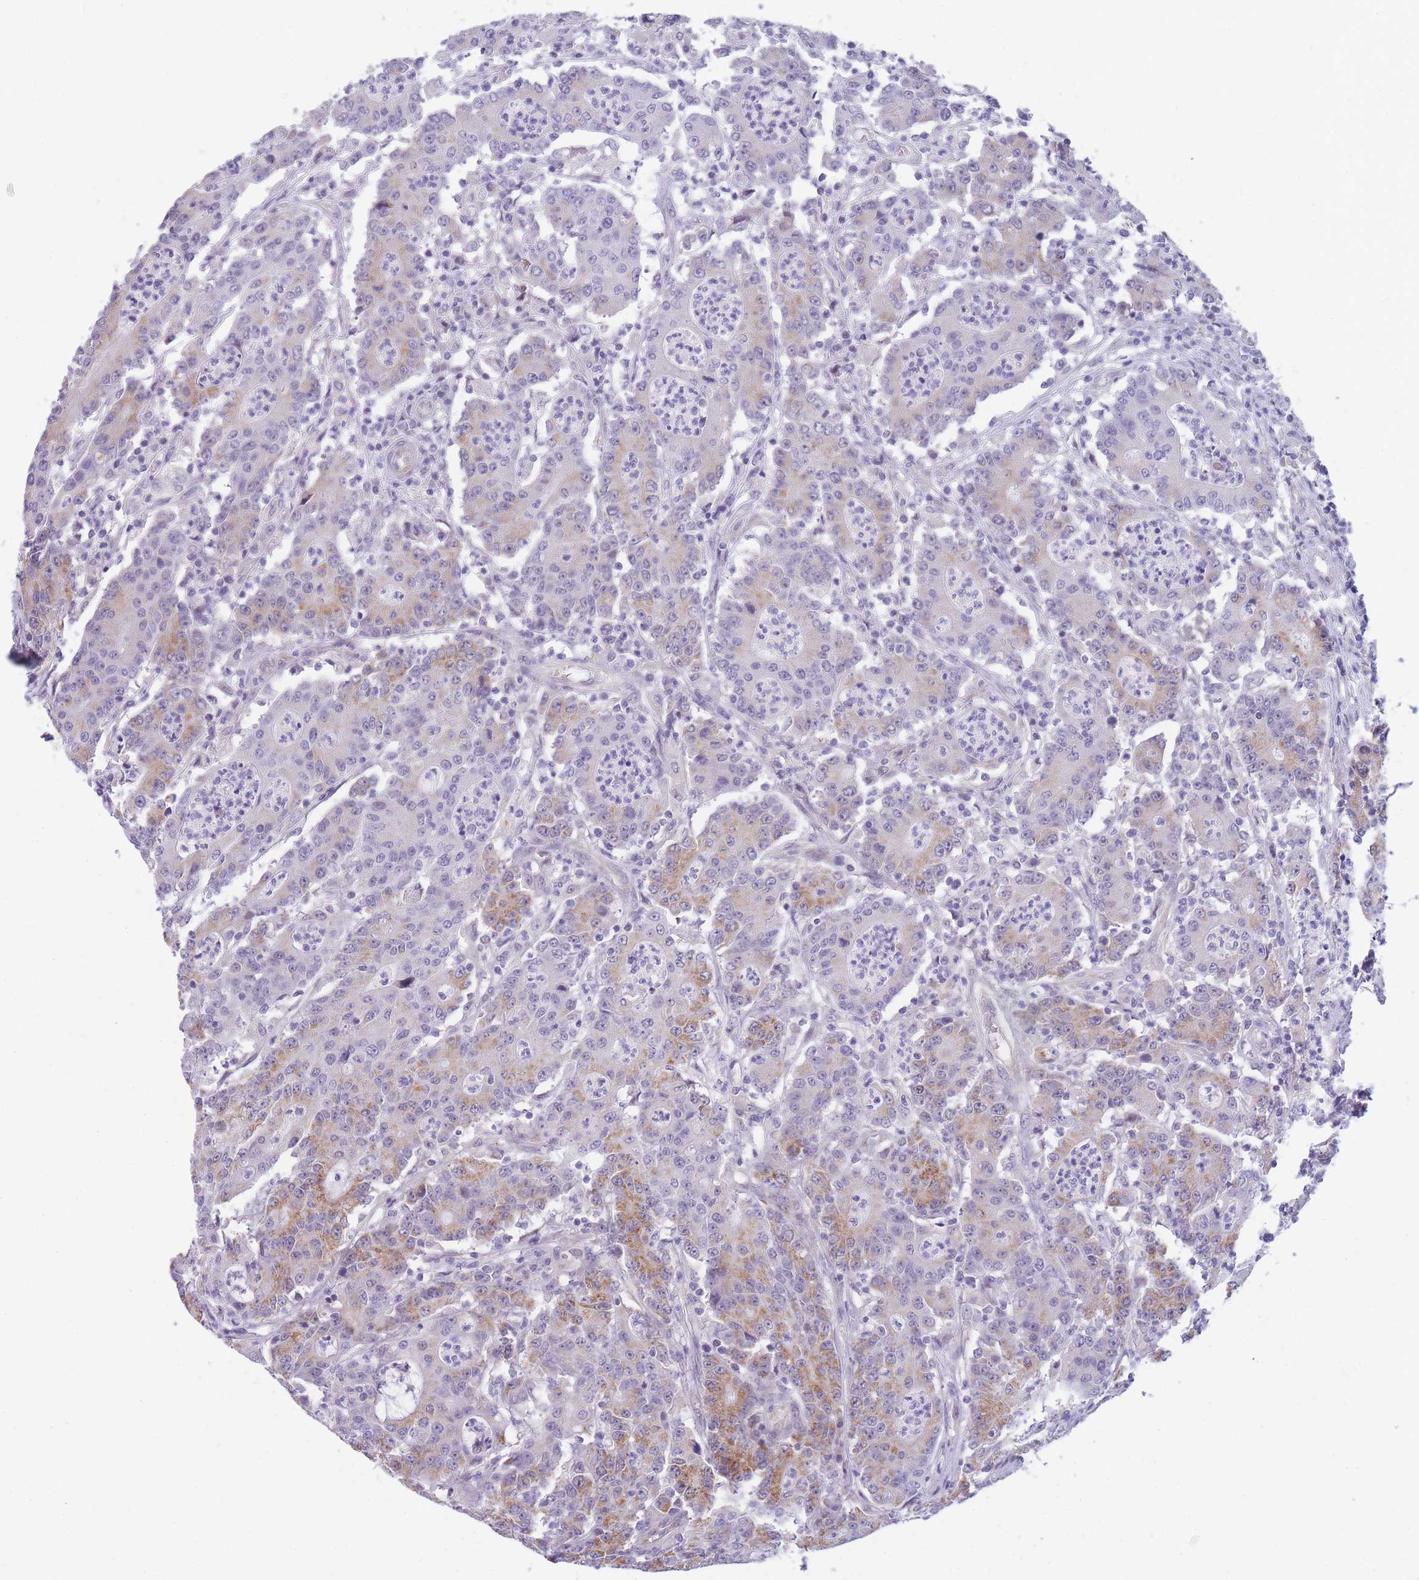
{"staining": {"intensity": "moderate", "quantity": "25%-75%", "location": "cytoplasmic/membranous"}, "tissue": "colorectal cancer", "cell_type": "Tumor cells", "image_type": "cancer", "snomed": [{"axis": "morphology", "description": "Adenocarcinoma, NOS"}, {"axis": "topography", "description": "Colon"}], "caption": "A brown stain shows moderate cytoplasmic/membranous positivity of a protein in human adenocarcinoma (colorectal) tumor cells.", "gene": "DDX49", "patient": {"sex": "male", "age": 83}}